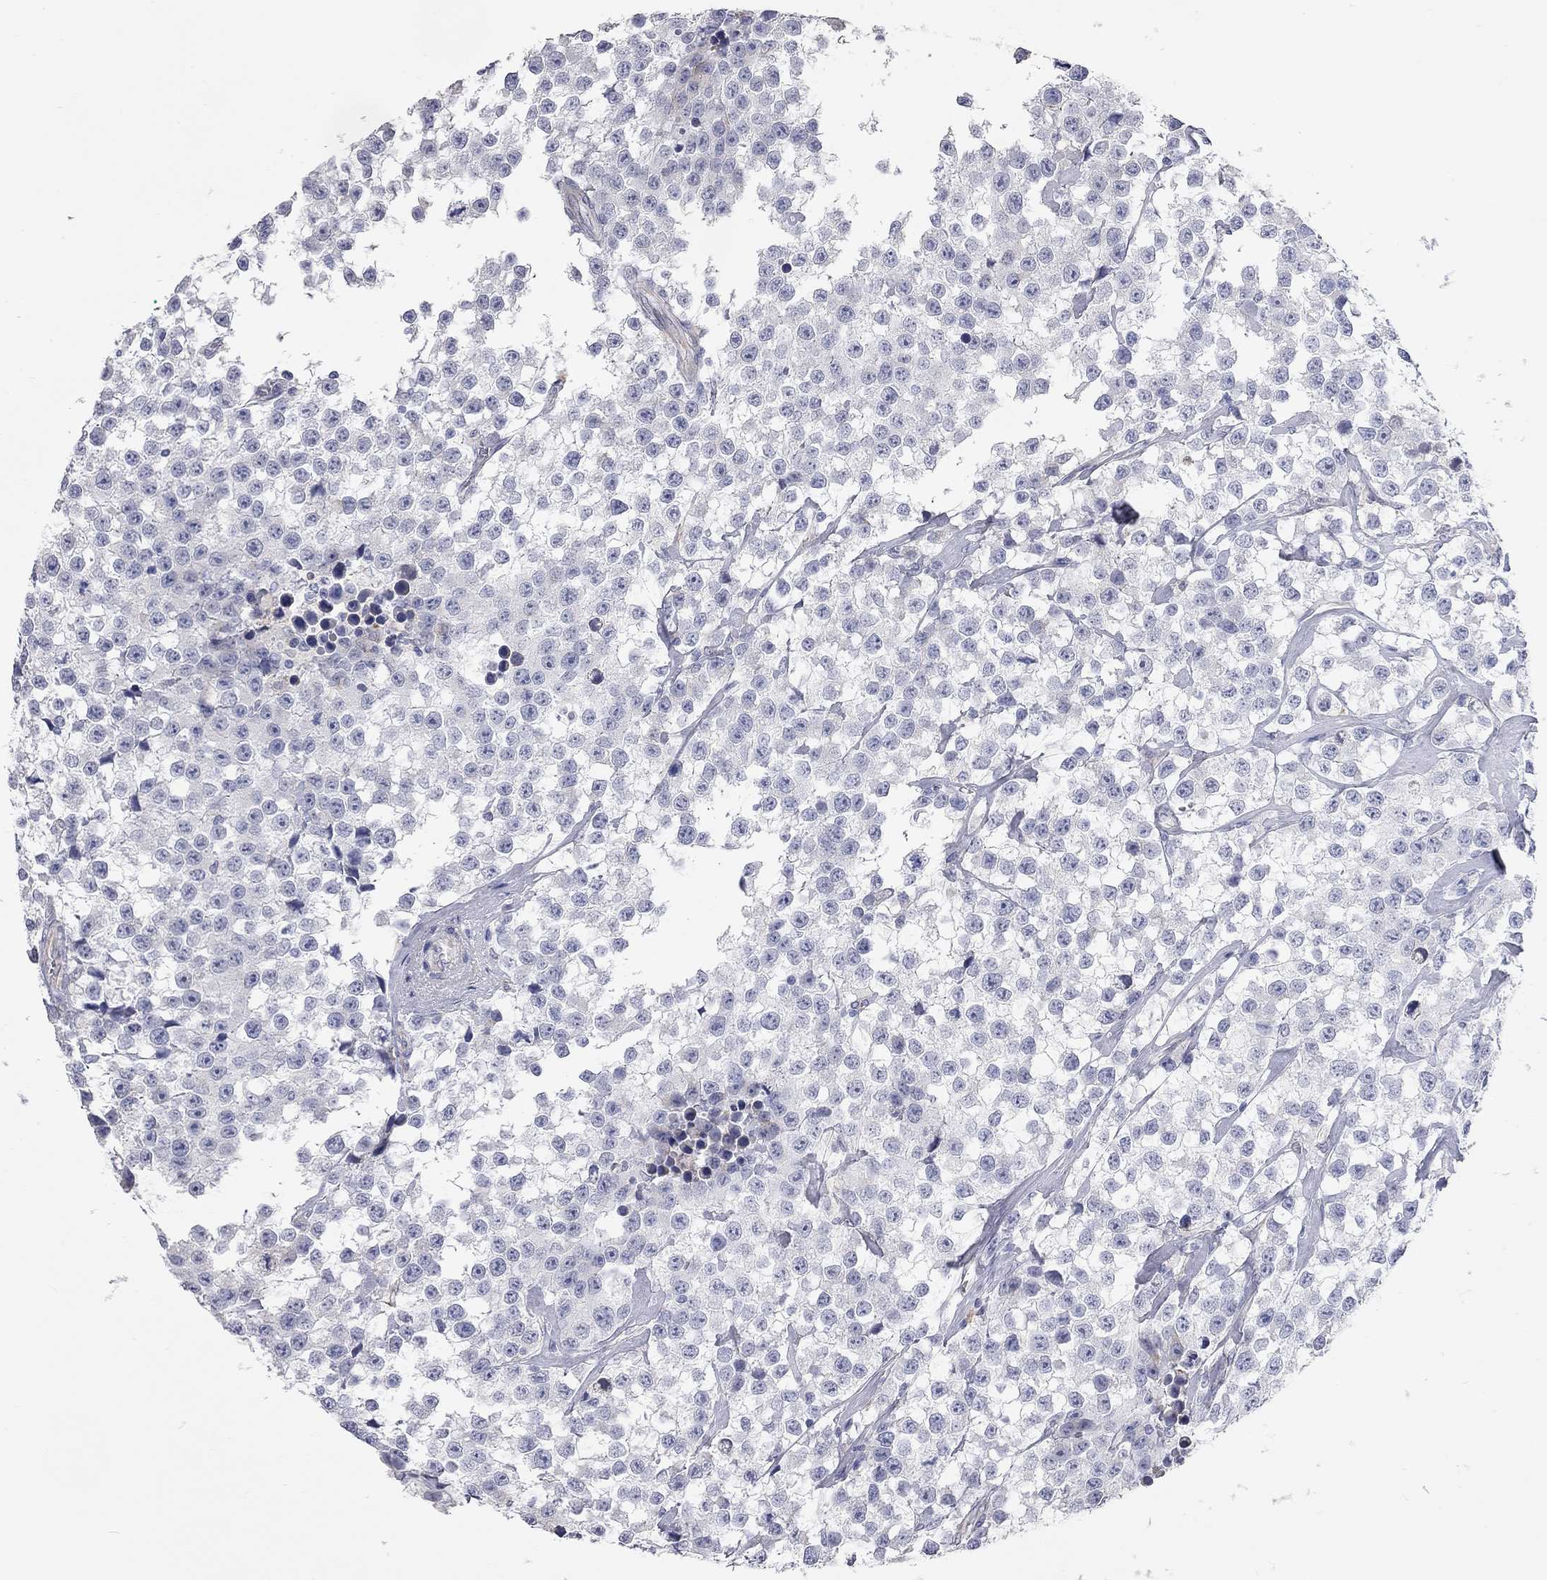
{"staining": {"intensity": "negative", "quantity": "none", "location": "none"}, "tissue": "testis cancer", "cell_type": "Tumor cells", "image_type": "cancer", "snomed": [{"axis": "morphology", "description": "Seminoma, NOS"}, {"axis": "topography", "description": "Testis"}], "caption": "DAB (3,3'-diaminobenzidine) immunohistochemical staining of human testis cancer demonstrates no significant staining in tumor cells.", "gene": "XAGE2", "patient": {"sex": "male", "age": 59}}